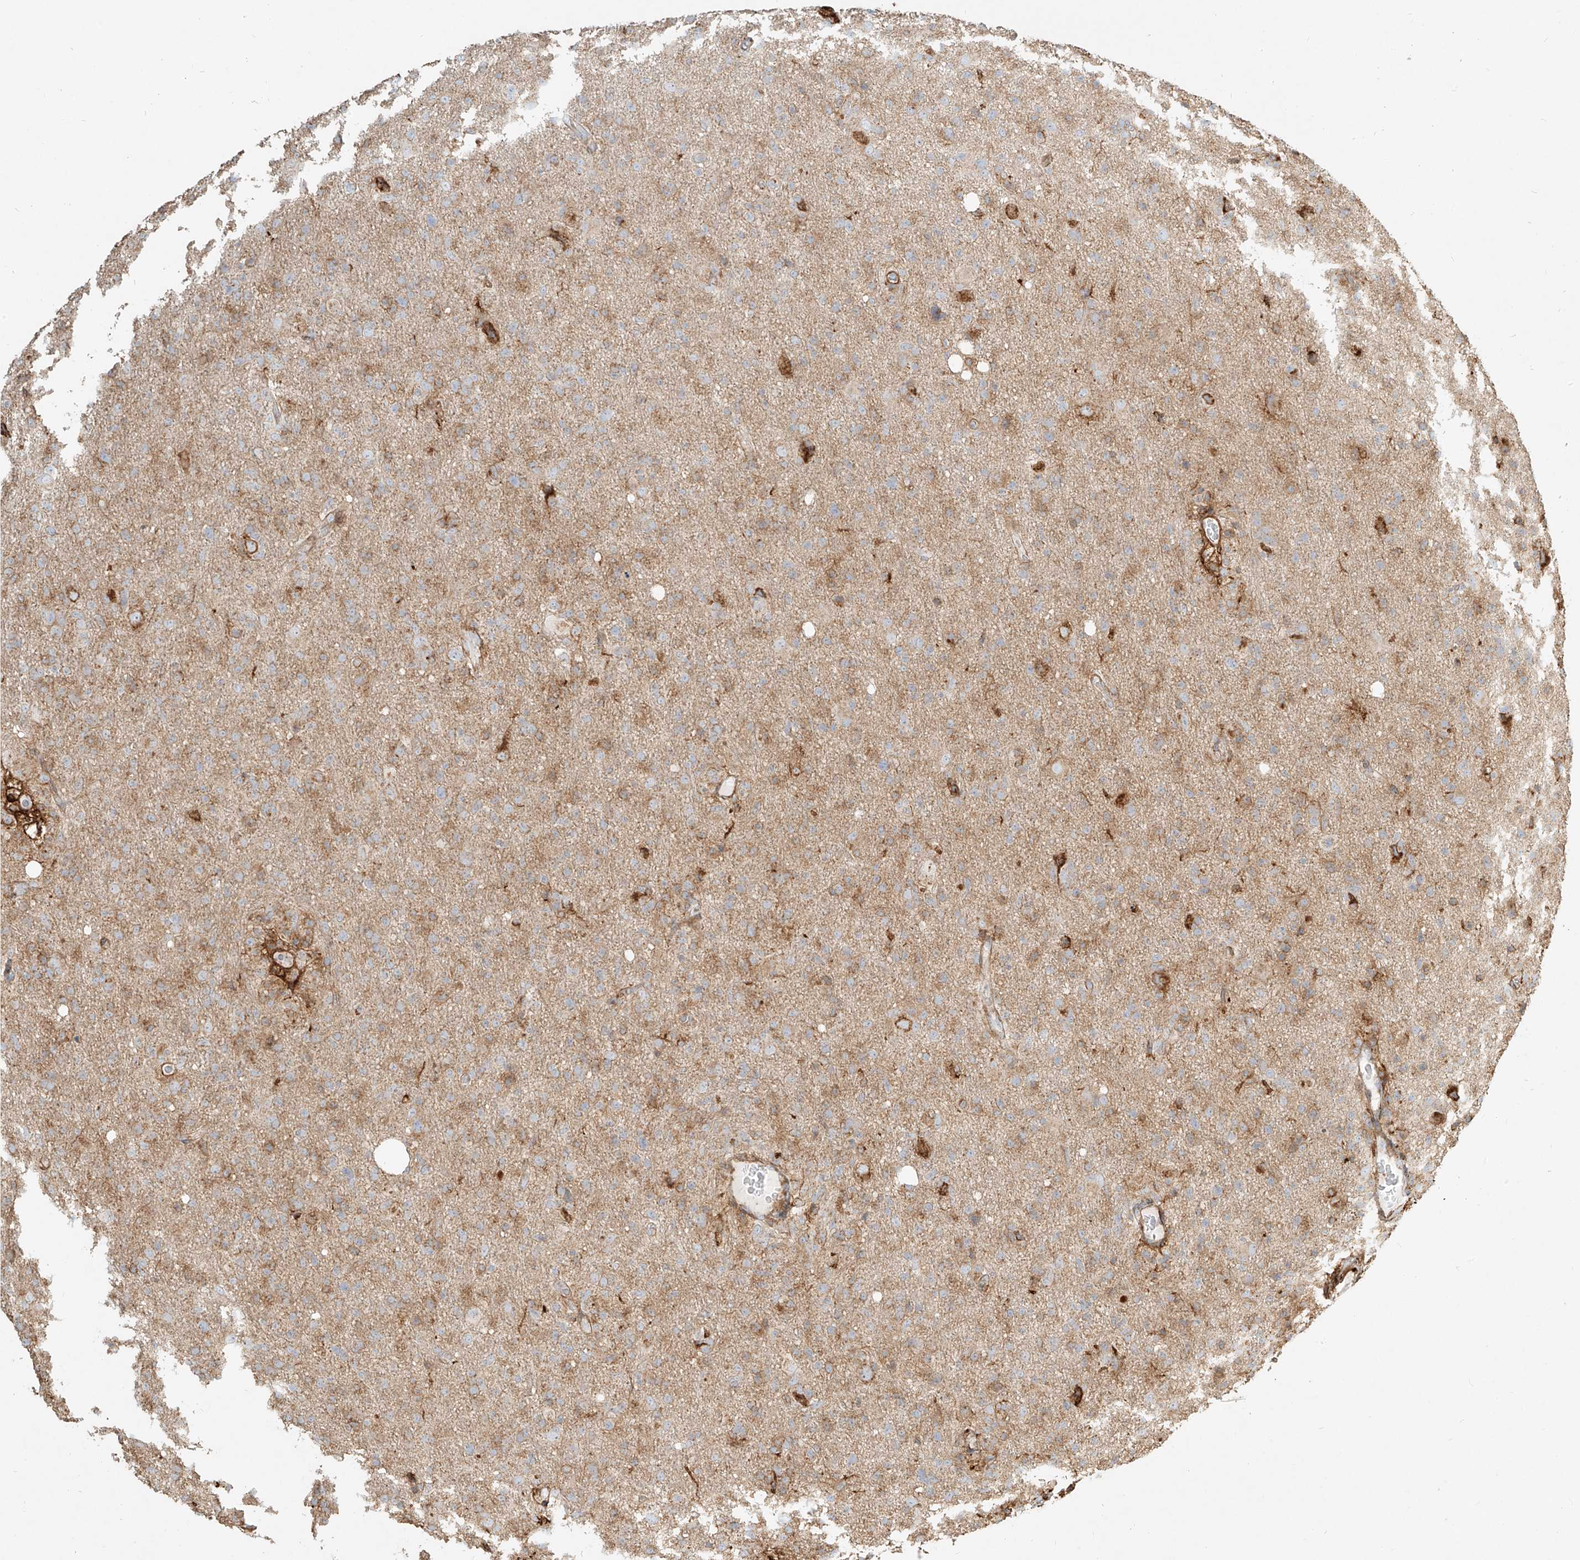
{"staining": {"intensity": "weak", "quantity": "<25%", "location": "cytoplasmic/membranous"}, "tissue": "glioma", "cell_type": "Tumor cells", "image_type": "cancer", "snomed": [{"axis": "morphology", "description": "Glioma, malignant, High grade"}, {"axis": "topography", "description": "Brain"}], "caption": "Protein analysis of high-grade glioma (malignant) exhibits no significant positivity in tumor cells.", "gene": "MTX2", "patient": {"sex": "female", "age": 57}}